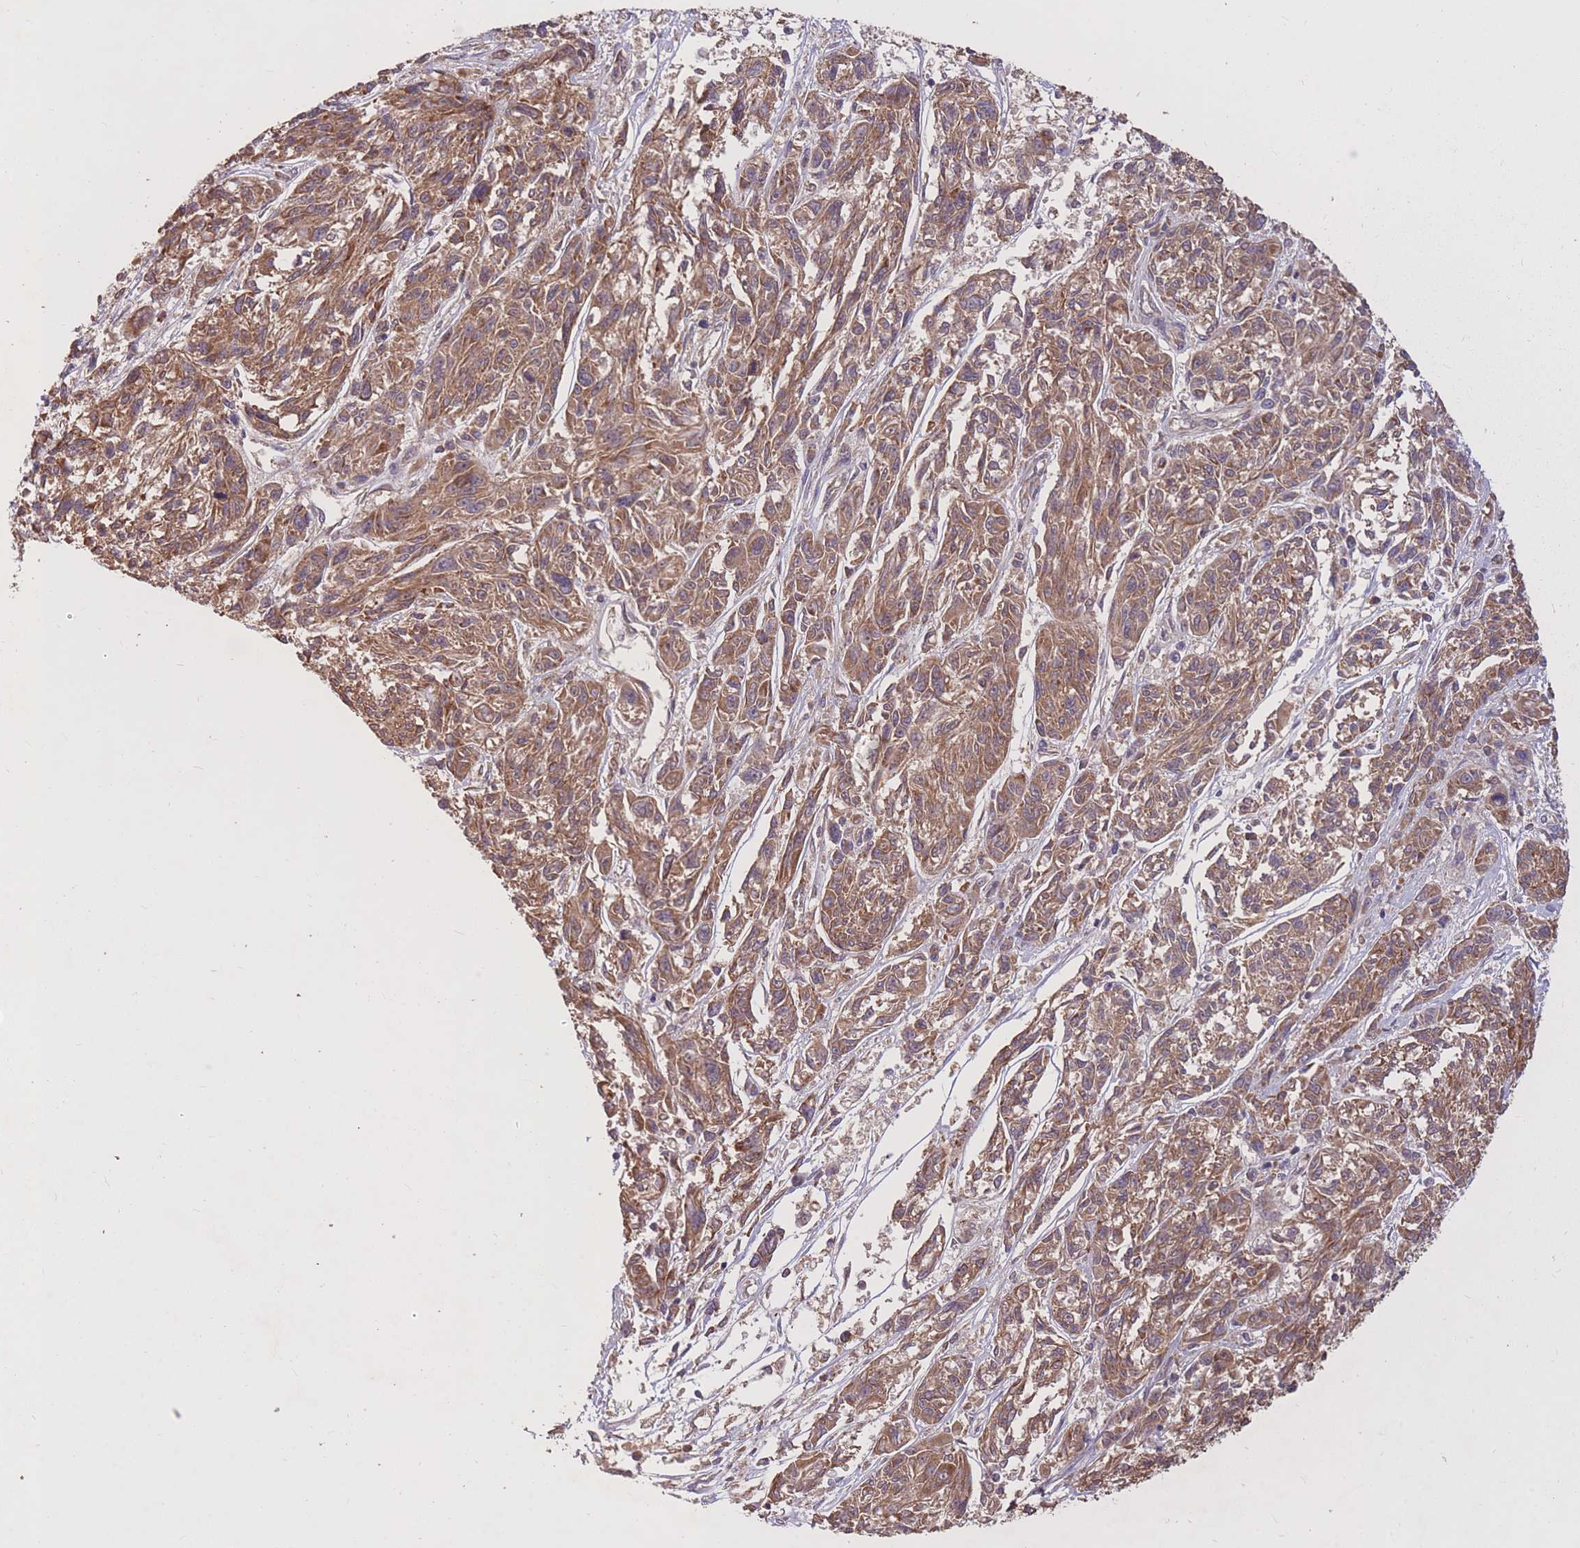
{"staining": {"intensity": "moderate", "quantity": ">75%", "location": "cytoplasmic/membranous"}, "tissue": "melanoma", "cell_type": "Tumor cells", "image_type": "cancer", "snomed": [{"axis": "morphology", "description": "Malignant melanoma, NOS"}, {"axis": "topography", "description": "Skin"}], "caption": "Moderate cytoplasmic/membranous protein staining is appreciated in approximately >75% of tumor cells in melanoma.", "gene": "IGF2BP2", "patient": {"sex": "male", "age": 53}}